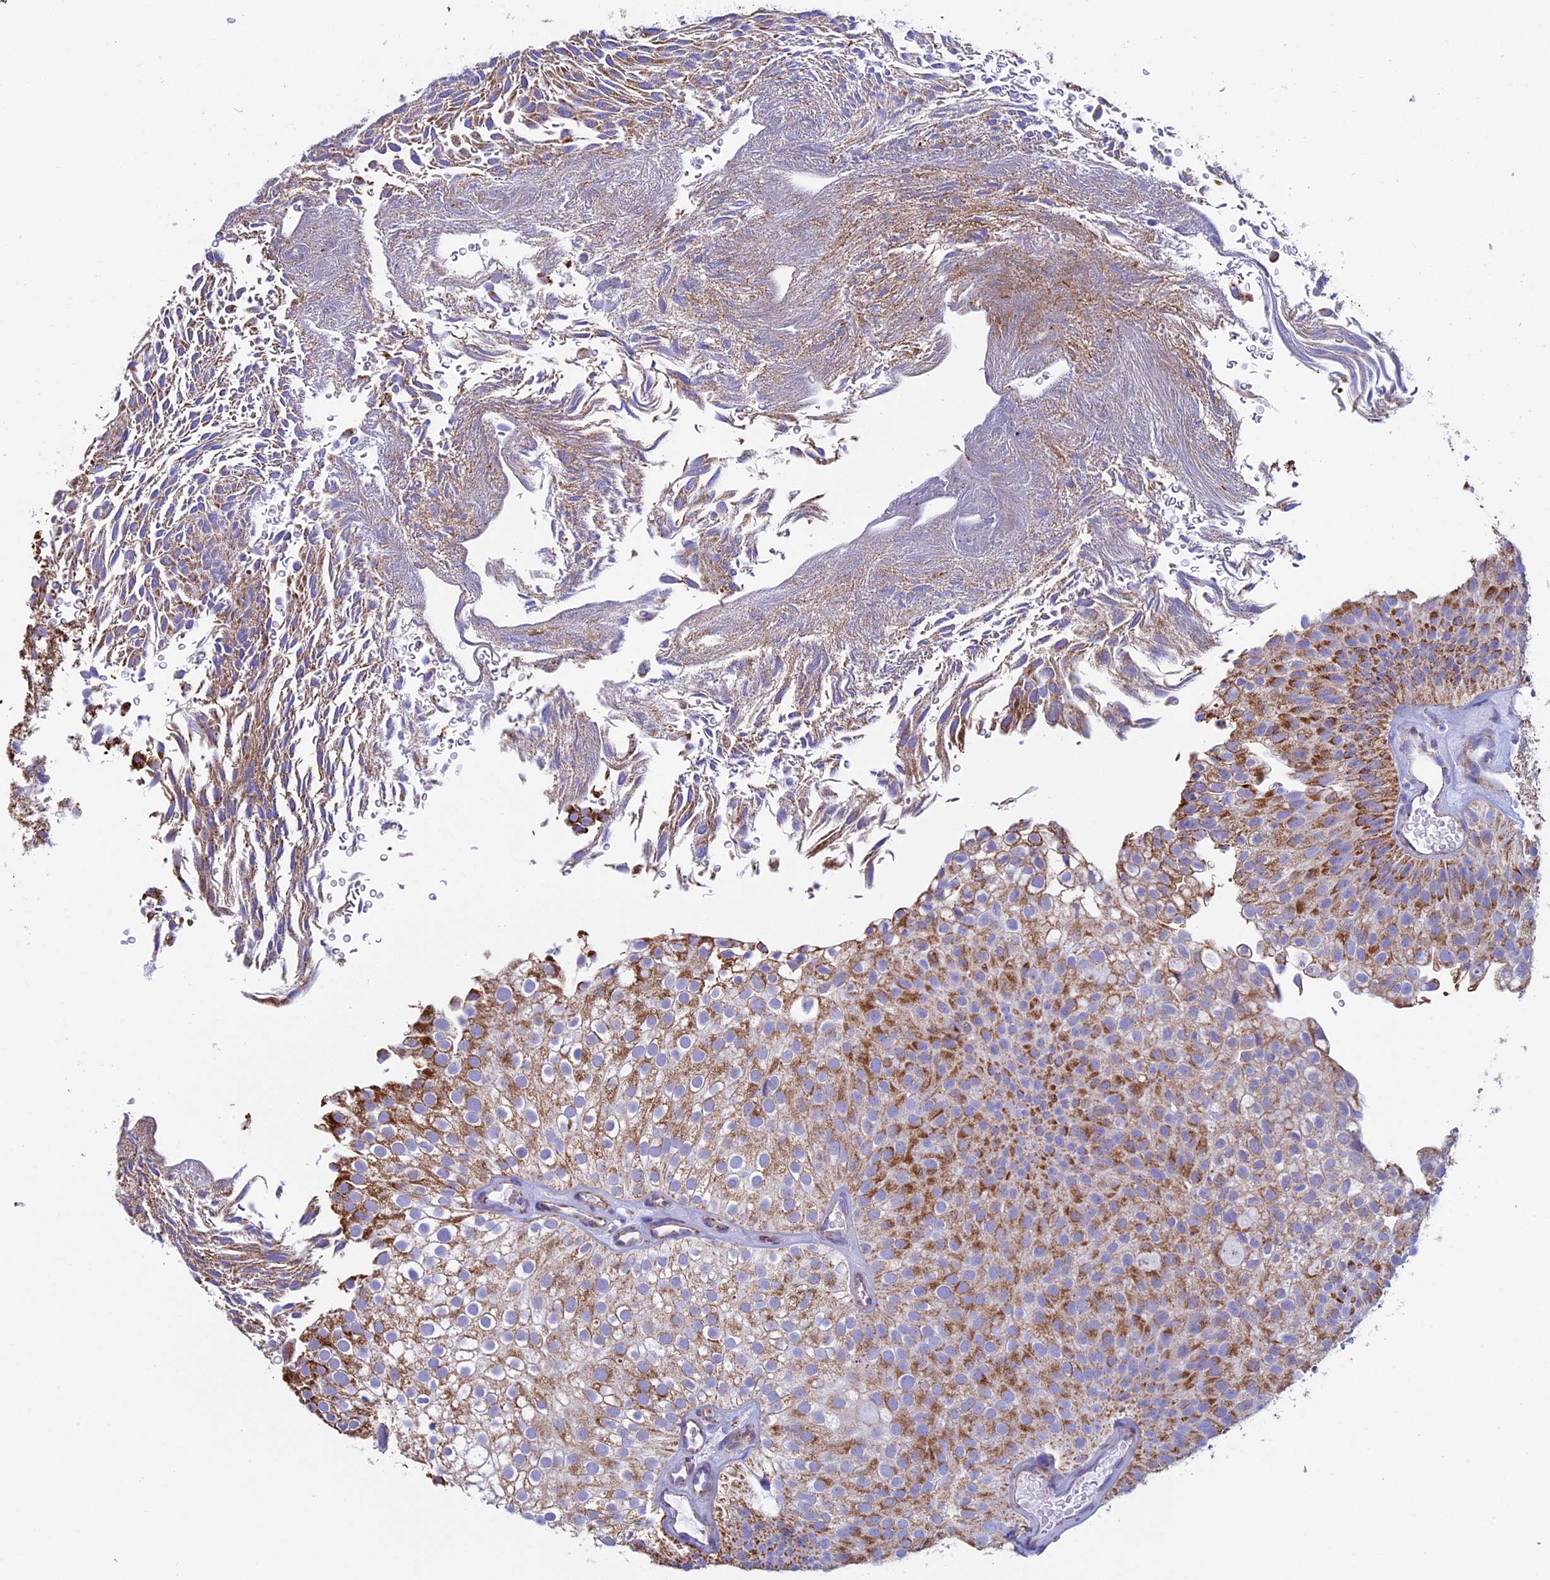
{"staining": {"intensity": "moderate", "quantity": ">75%", "location": "cytoplasmic/membranous"}, "tissue": "urothelial cancer", "cell_type": "Tumor cells", "image_type": "cancer", "snomed": [{"axis": "morphology", "description": "Urothelial carcinoma, Low grade"}, {"axis": "topography", "description": "Urinary bladder"}], "caption": "Urothelial carcinoma (low-grade) stained for a protein demonstrates moderate cytoplasmic/membranous positivity in tumor cells.", "gene": "UQCRFS1", "patient": {"sex": "male", "age": 78}}